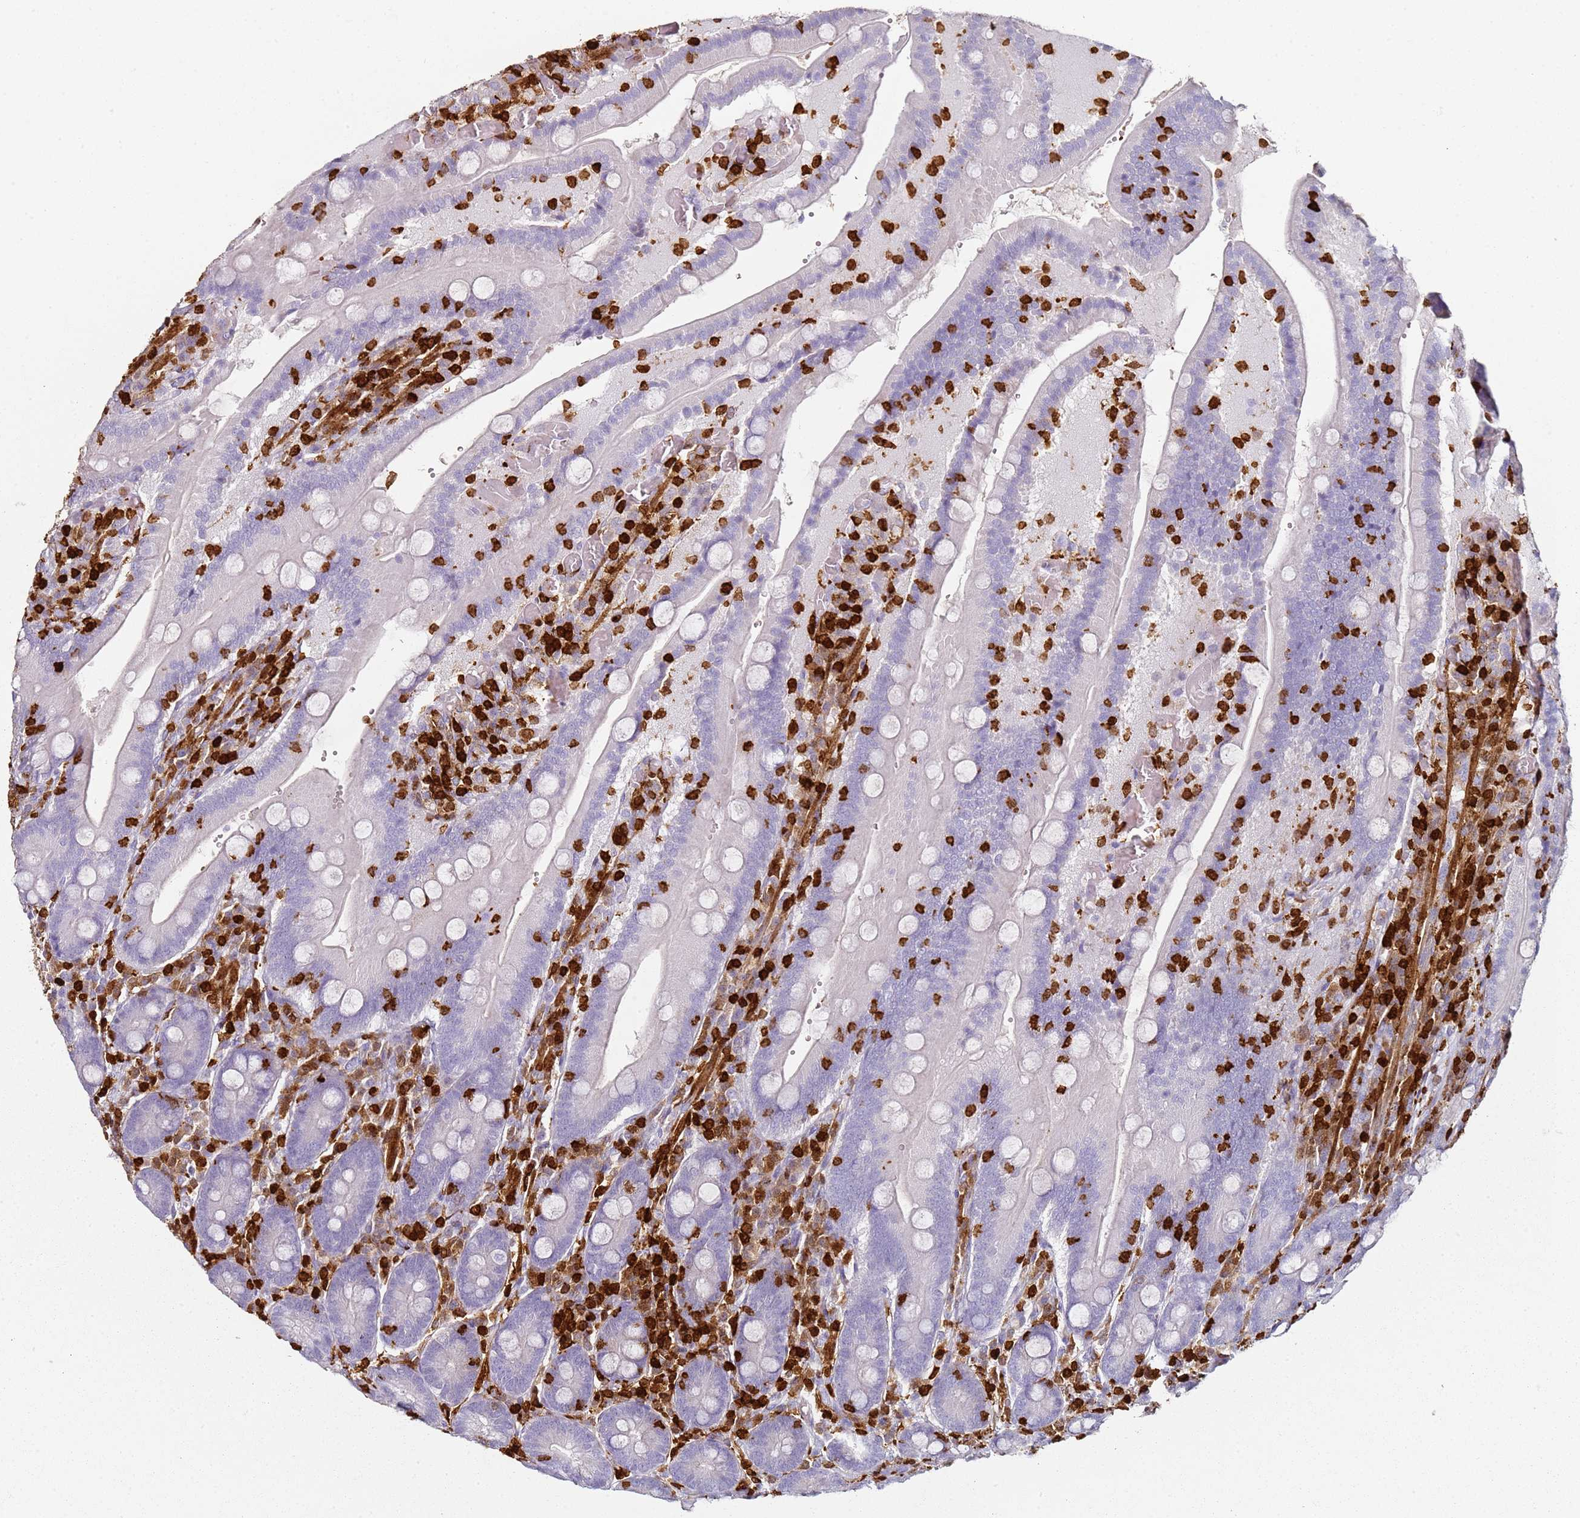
{"staining": {"intensity": "negative", "quantity": "none", "location": "none"}, "tissue": "duodenum", "cell_type": "Glandular cells", "image_type": "normal", "snomed": [{"axis": "morphology", "description": "Normal tissue, NOS"}, {"axis": "topography", "description": "Duodenum"}], "caption": "Image shows no significant protein positivity in glandular cells of unremarkable duodenum.", "gene": "S100A4", "patient": {"sex": "female", "age": 62}}